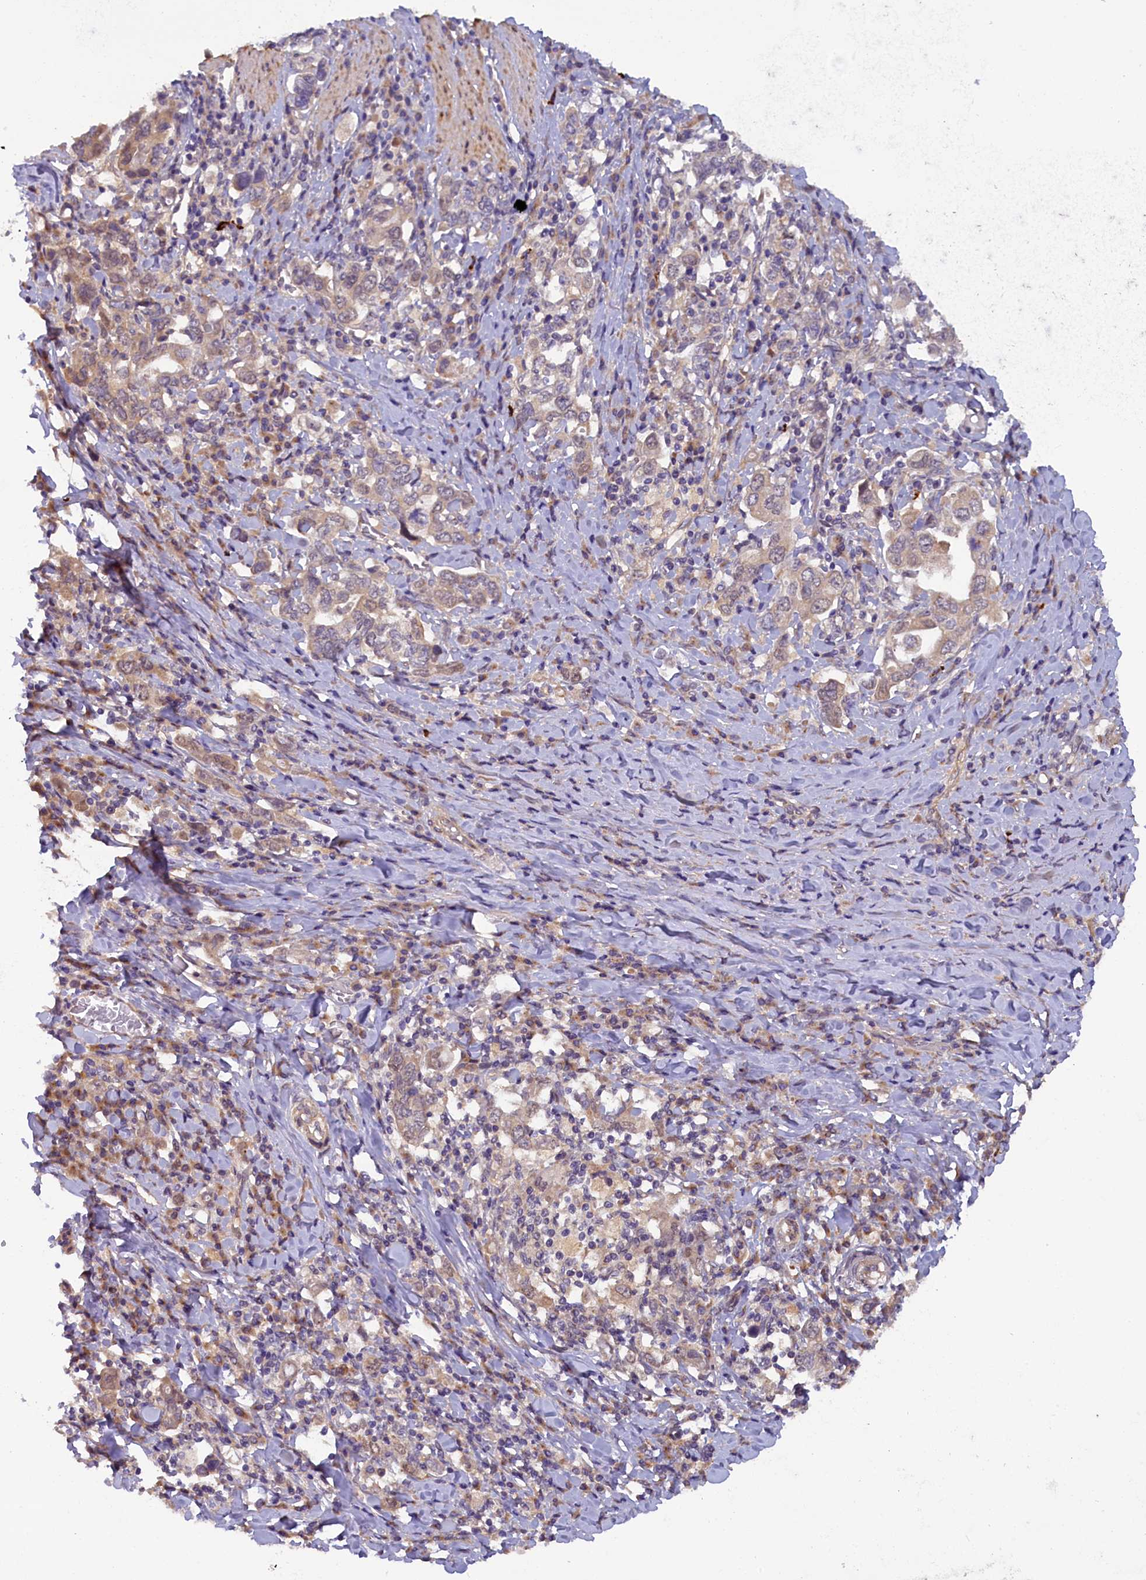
{"staining": {"intensity": "weak", "quantity": "<25%", "location": "cytoplasmic/membranous"}, "tissue": "stomach cancer", "cell_type": "Tumor cells", "image_type": "cancer", "snomed": [{"axis": "morphology", "description": "Adenocarcinoma, NOS"}, {"axis": "topography", "description": "Stomach, upper"}, {"axis": "topography", "description": "Stomach"}], "caption": "Tumor cells are negative for protein expression in human stomach cancer (adenocarcinoma).", "gene": "CCDC9B", "patient": {"sex": "male", "age": 62}}